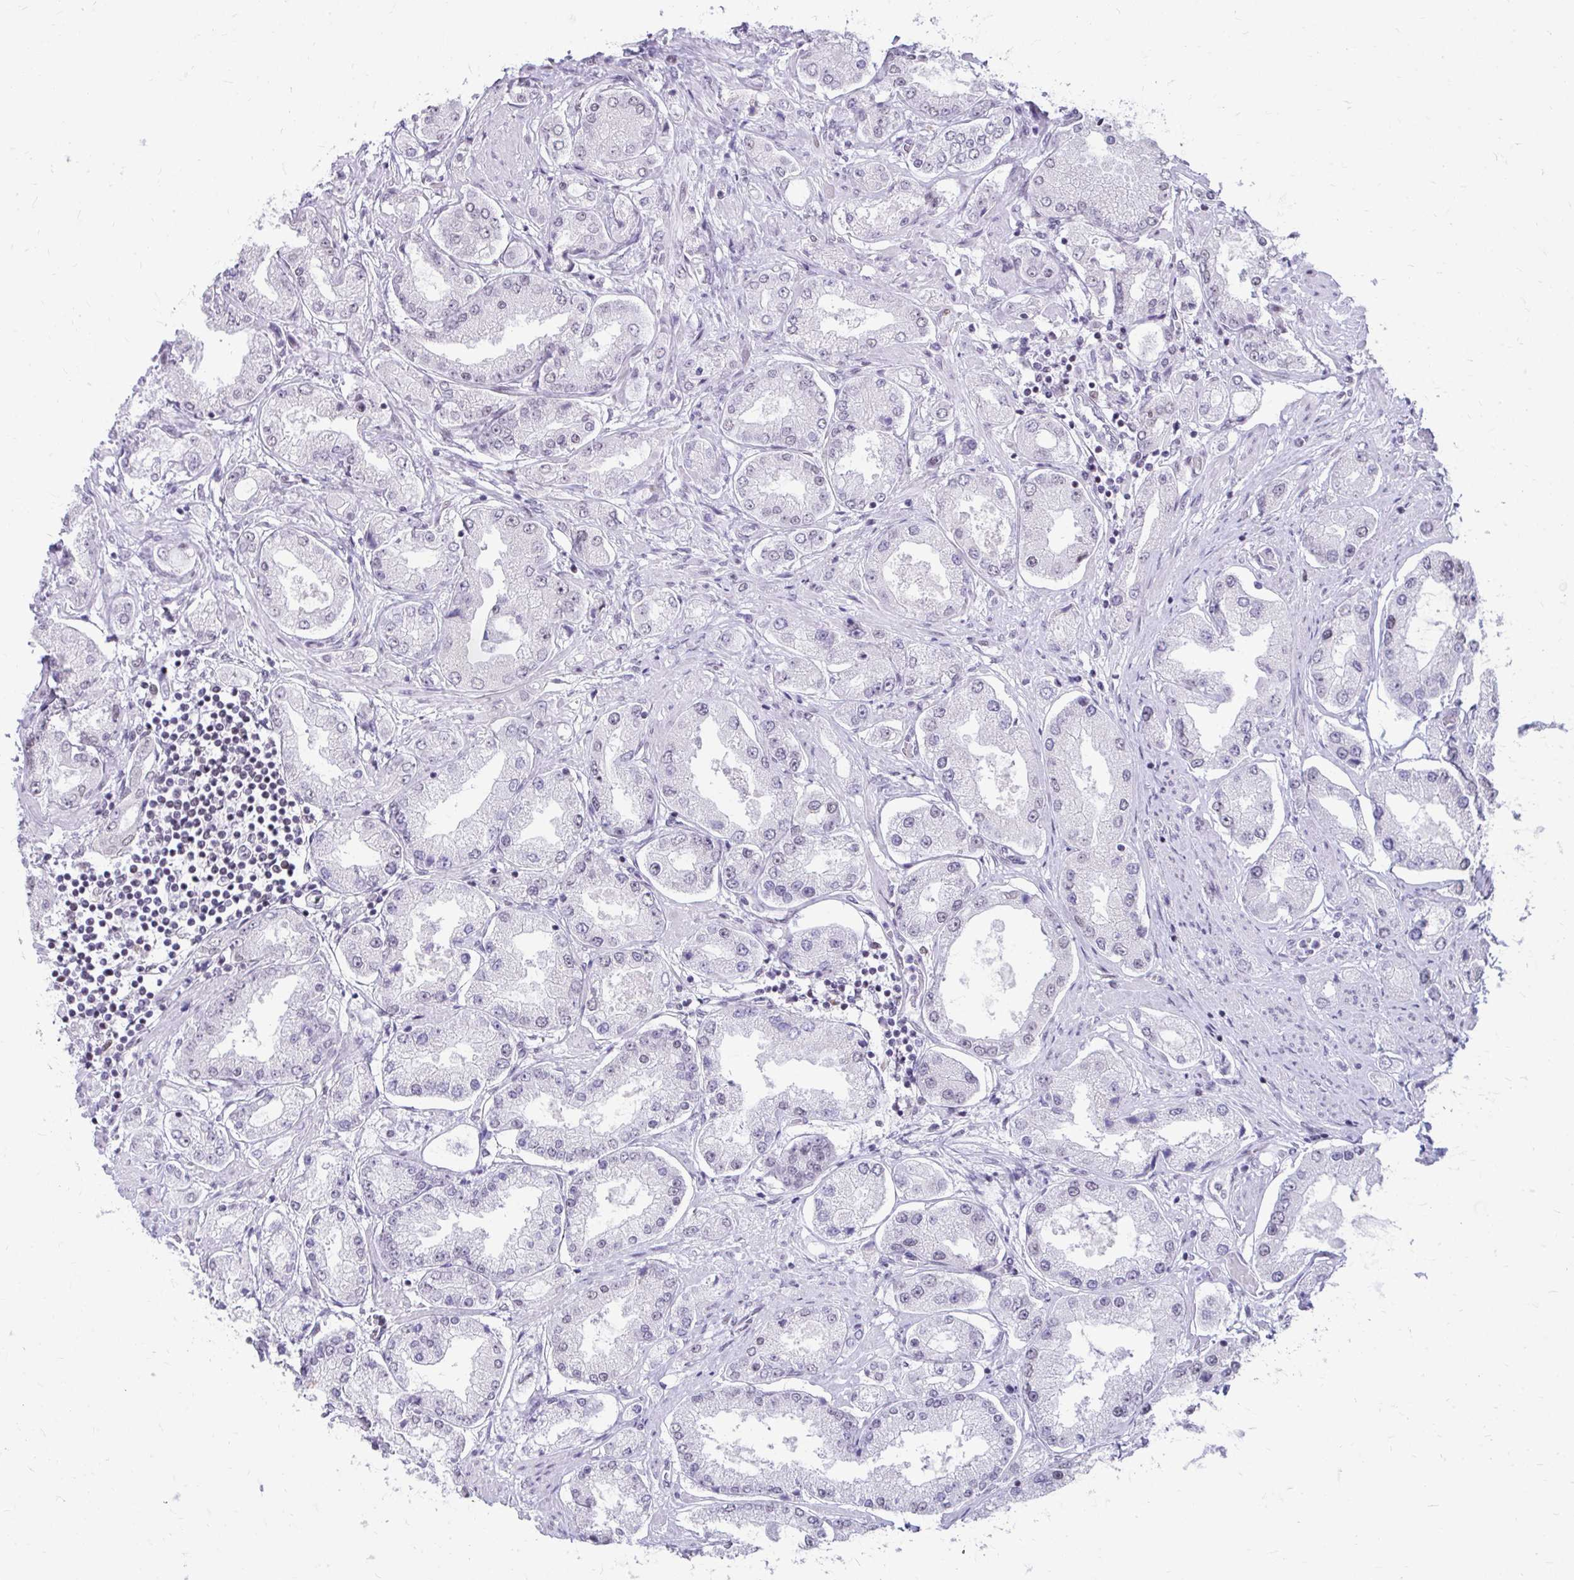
{"staining": {"intensity": "negative", "quantity": "none", "location": "none"}, "tissue": "prostate cancer", "cell_type": "Tumor cells", "image_type": "cancer", "snomed": [{"axis": "morphology", "description": "Adenocarcinoma, High grade"}, {"axis": "topography", "description": "Prostate"}], "caption": "Tumor cells show no significant protein expression in prostate high-grade adenocarcinoma.", "gene": "SS18", "patient": {"sex": "male", "age": 69}}